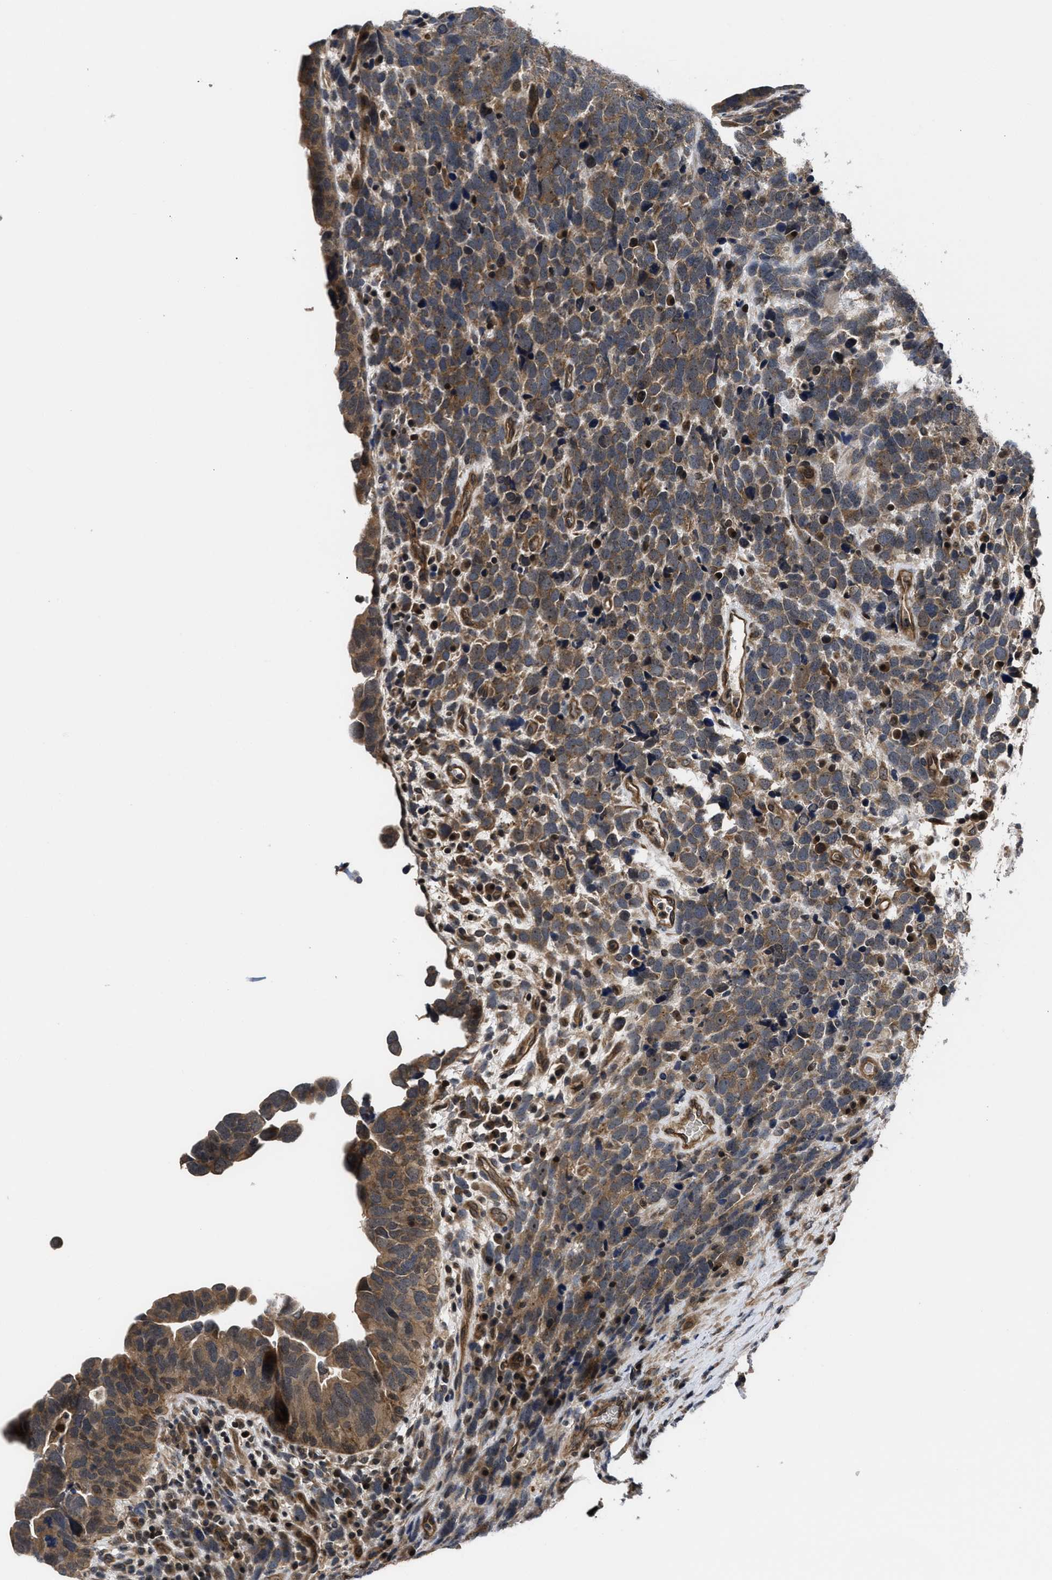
{"staining": {"intensity": "moderate", "quantity": "25%-75%", "location": "cytoplasmic/membranous"}, "tissue": "urothelial cancer", "cell_type": "Tumor cells", "image_type": "cancer", "snomed": [{"axis": "morphology", "description": "Urothelial carcinoma, High grade"}, {"axis": "topography", "description": "Urinary bladder"}], "caption": "DAB immunohistochemical staining of urothelial cancer displays moderate cytoplasmic/membranous protein staining in about 25%-75% of tumor cells. (IHC, brightfield microscopy, high magnification).", "gene": "DNAJC14", "patient": {"sex": "female", "age": 82}}